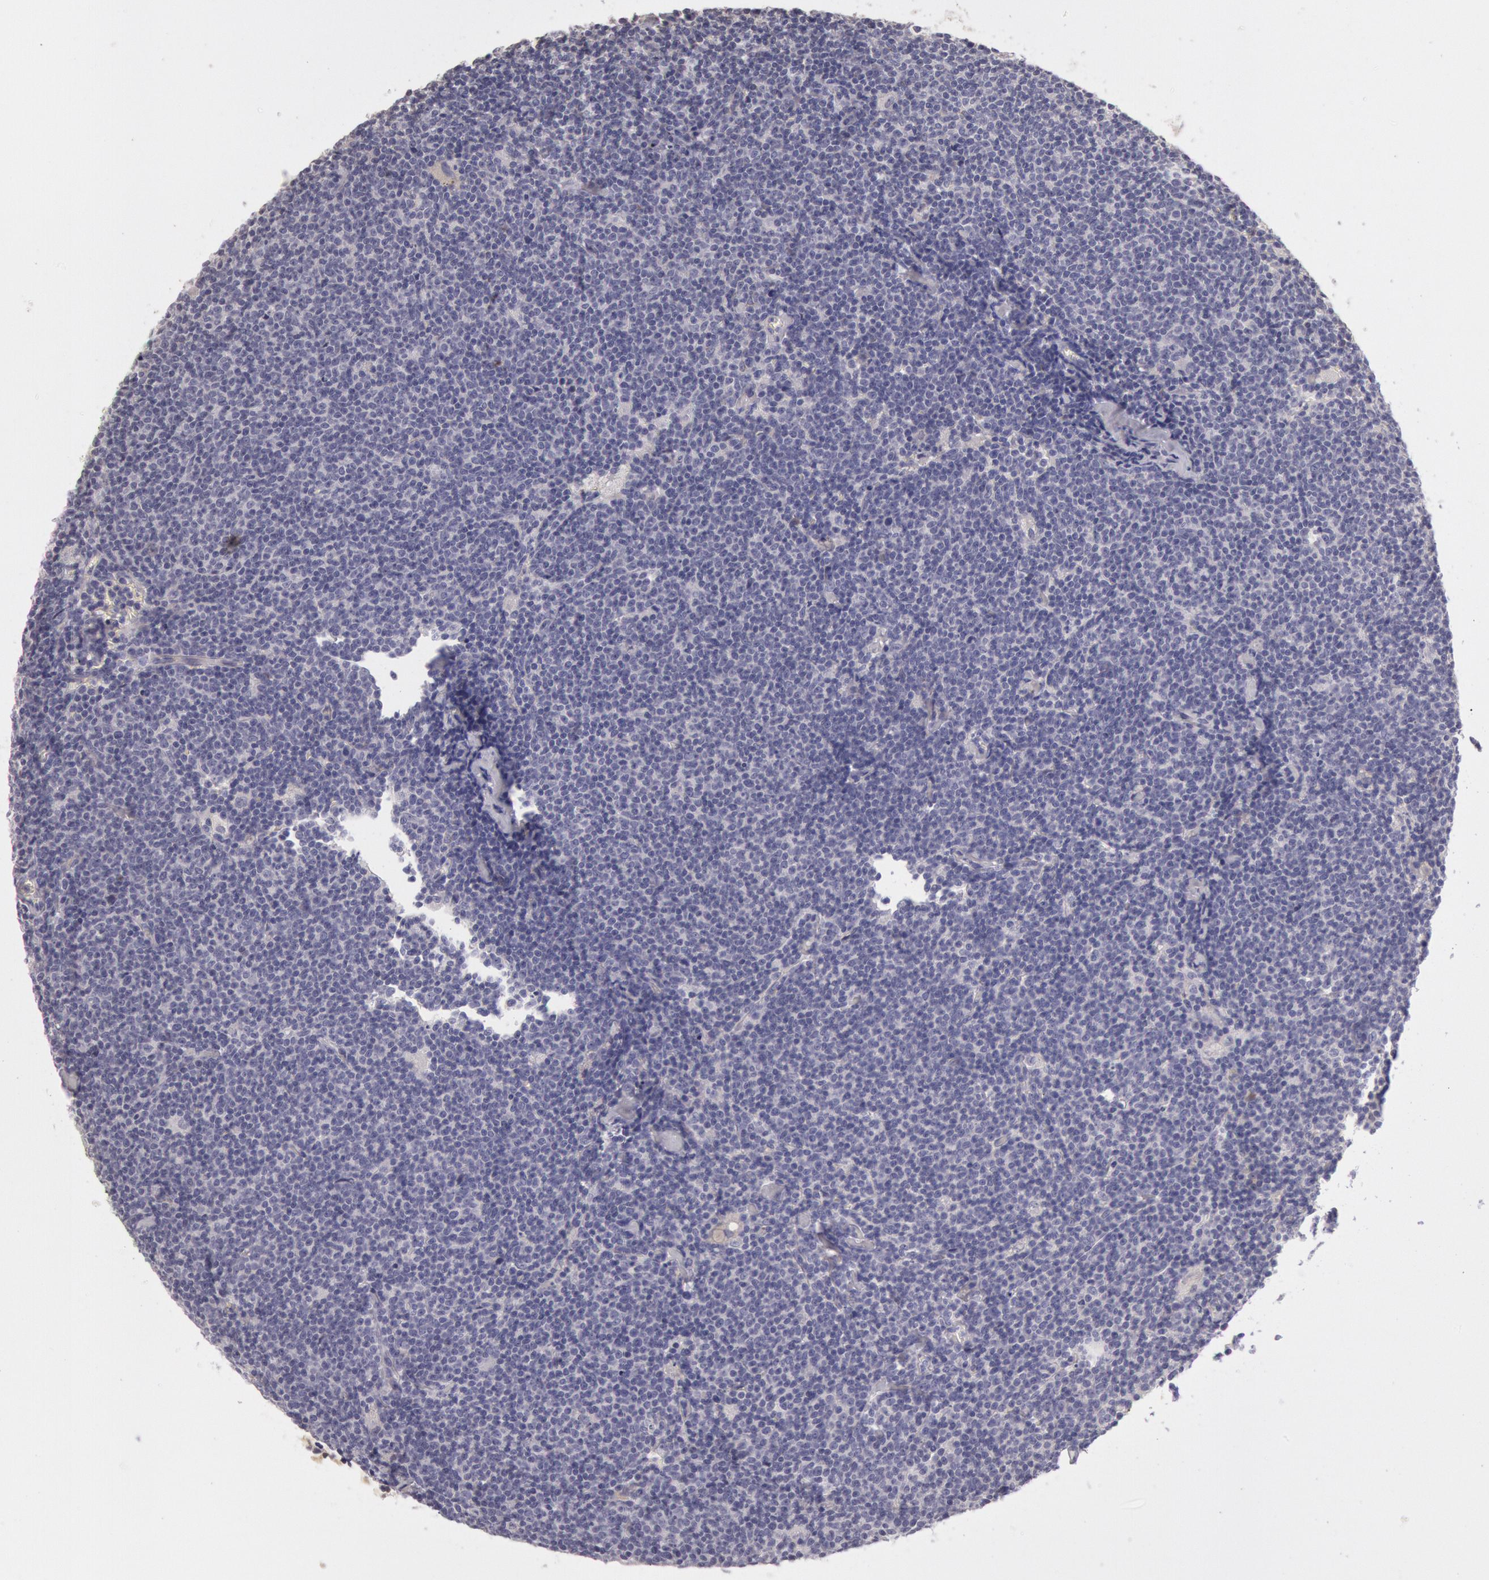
{"staining": {"intensity": "negative", "quantity": "none", "location": "none"}, "tissue": "lymphoma", "cell_type": "Tumor cells", "image_type": "cancer", "snomed": [{"axis": "morphology", "description": "Malignant lymphoma, non-Hodgkin's type, Low grade"}, {"axis": "topography", "description": "Lymph node"}], "caption": "IHC of lymphoma shows no positivity in tumor cells.", "gene": "C1R", "patient": {"sex": "male", "age": 65}}